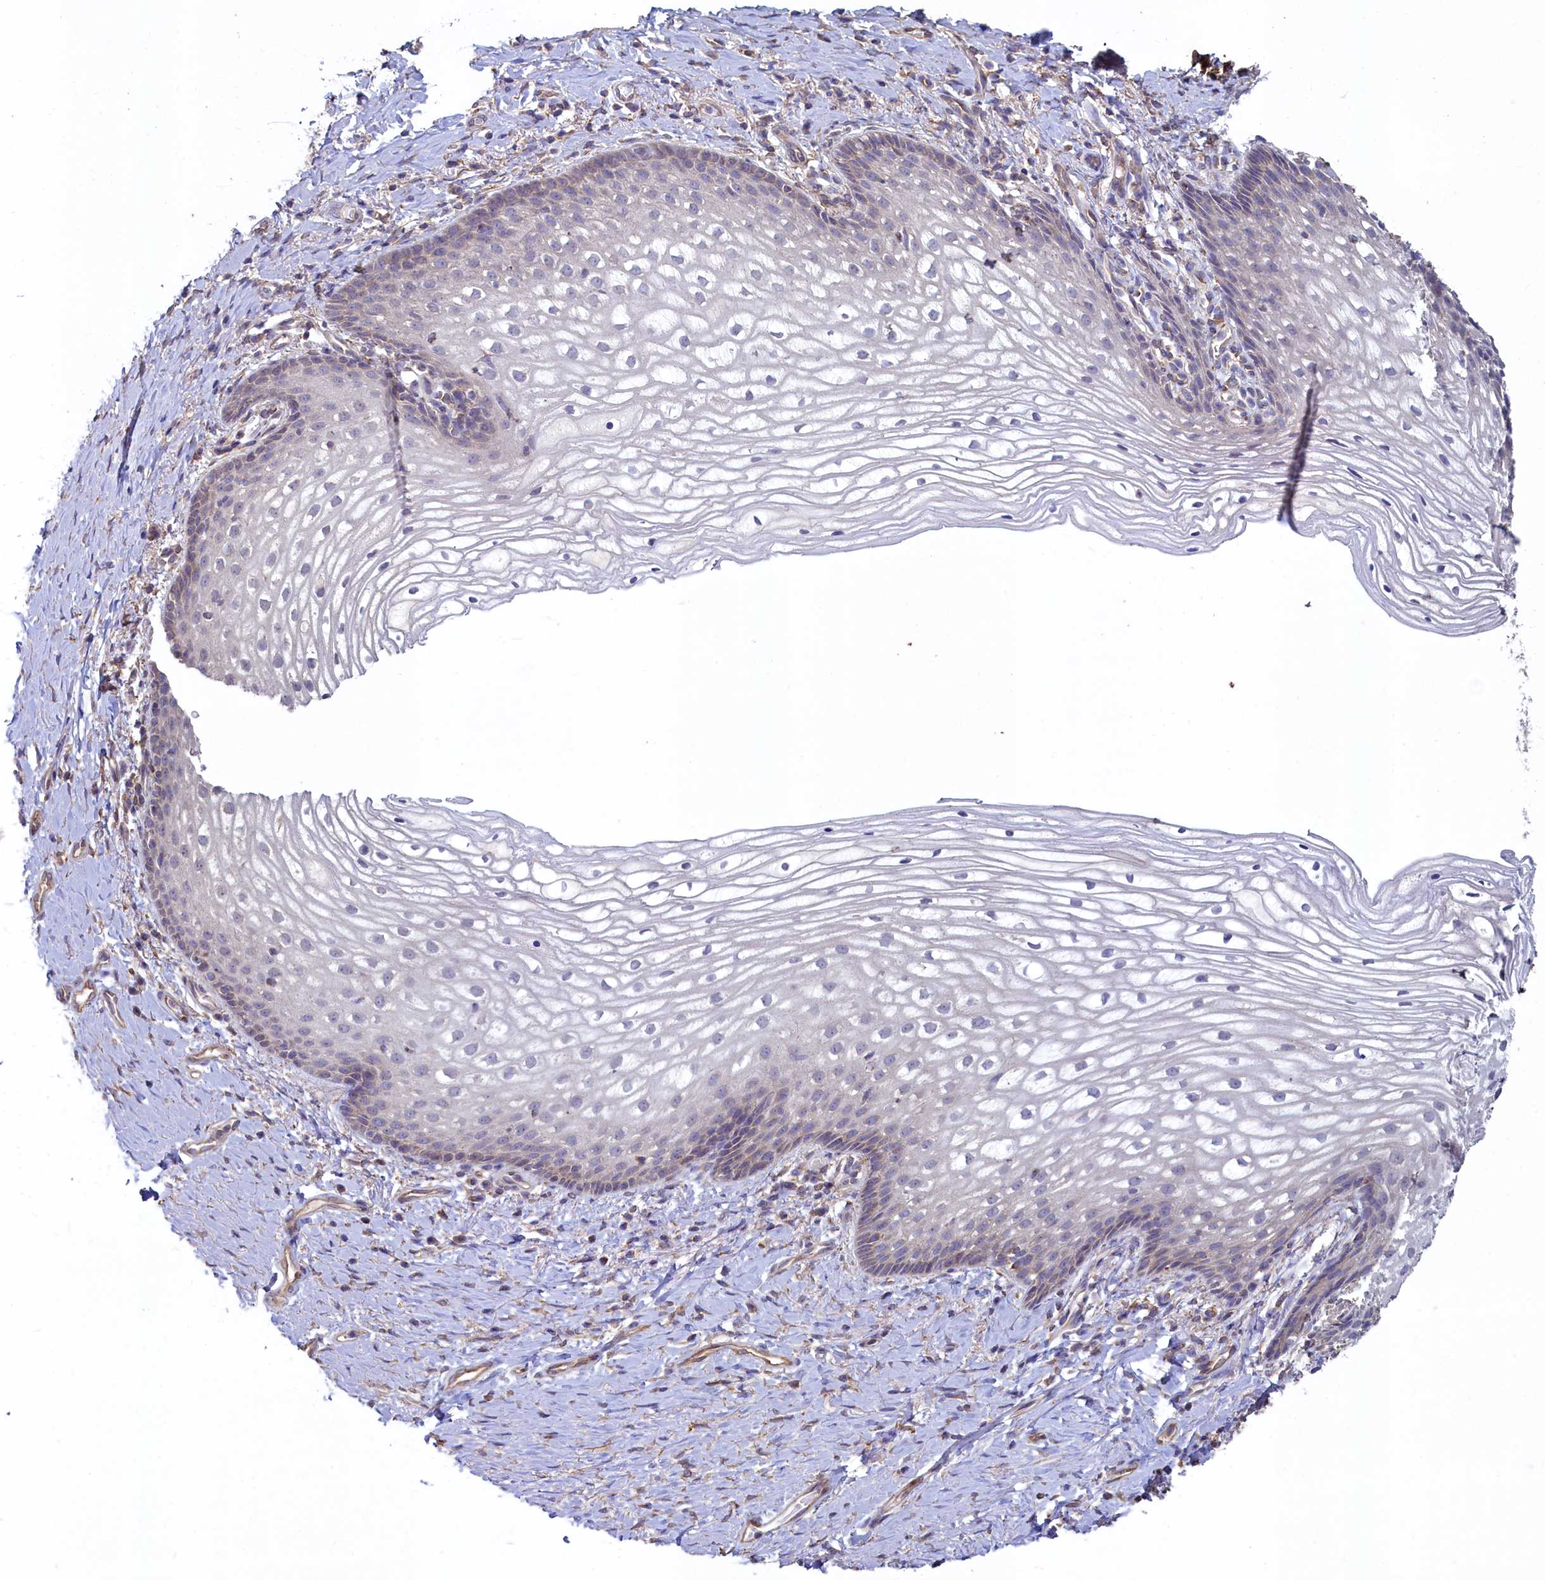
{"staining": {"intensity": "negative", "quantity": "none", "location": "none"}, "tissue": "vagina", "cell_type": "Squamous epithelial cells", "image_type": "normal", "snomed": [{"axis": "morphology", "description": "Normal tissue, NOS"}, {"axis": "topography", "description": "Vagina"}], "caption": "High magnification brightfield microscopy of unremarkable vagina stained with DAB (brown) and counterstained with hematoxylin (blue): squamous epithelial cells show no significant staining. The staining is performed using DAB (3,3'-diaminobenzidine) brown chromogen with nuclei counter-stained in using hematoxylin.", "gene": "SPATA2L", "patient": {"sex": "female", "age": 60}}